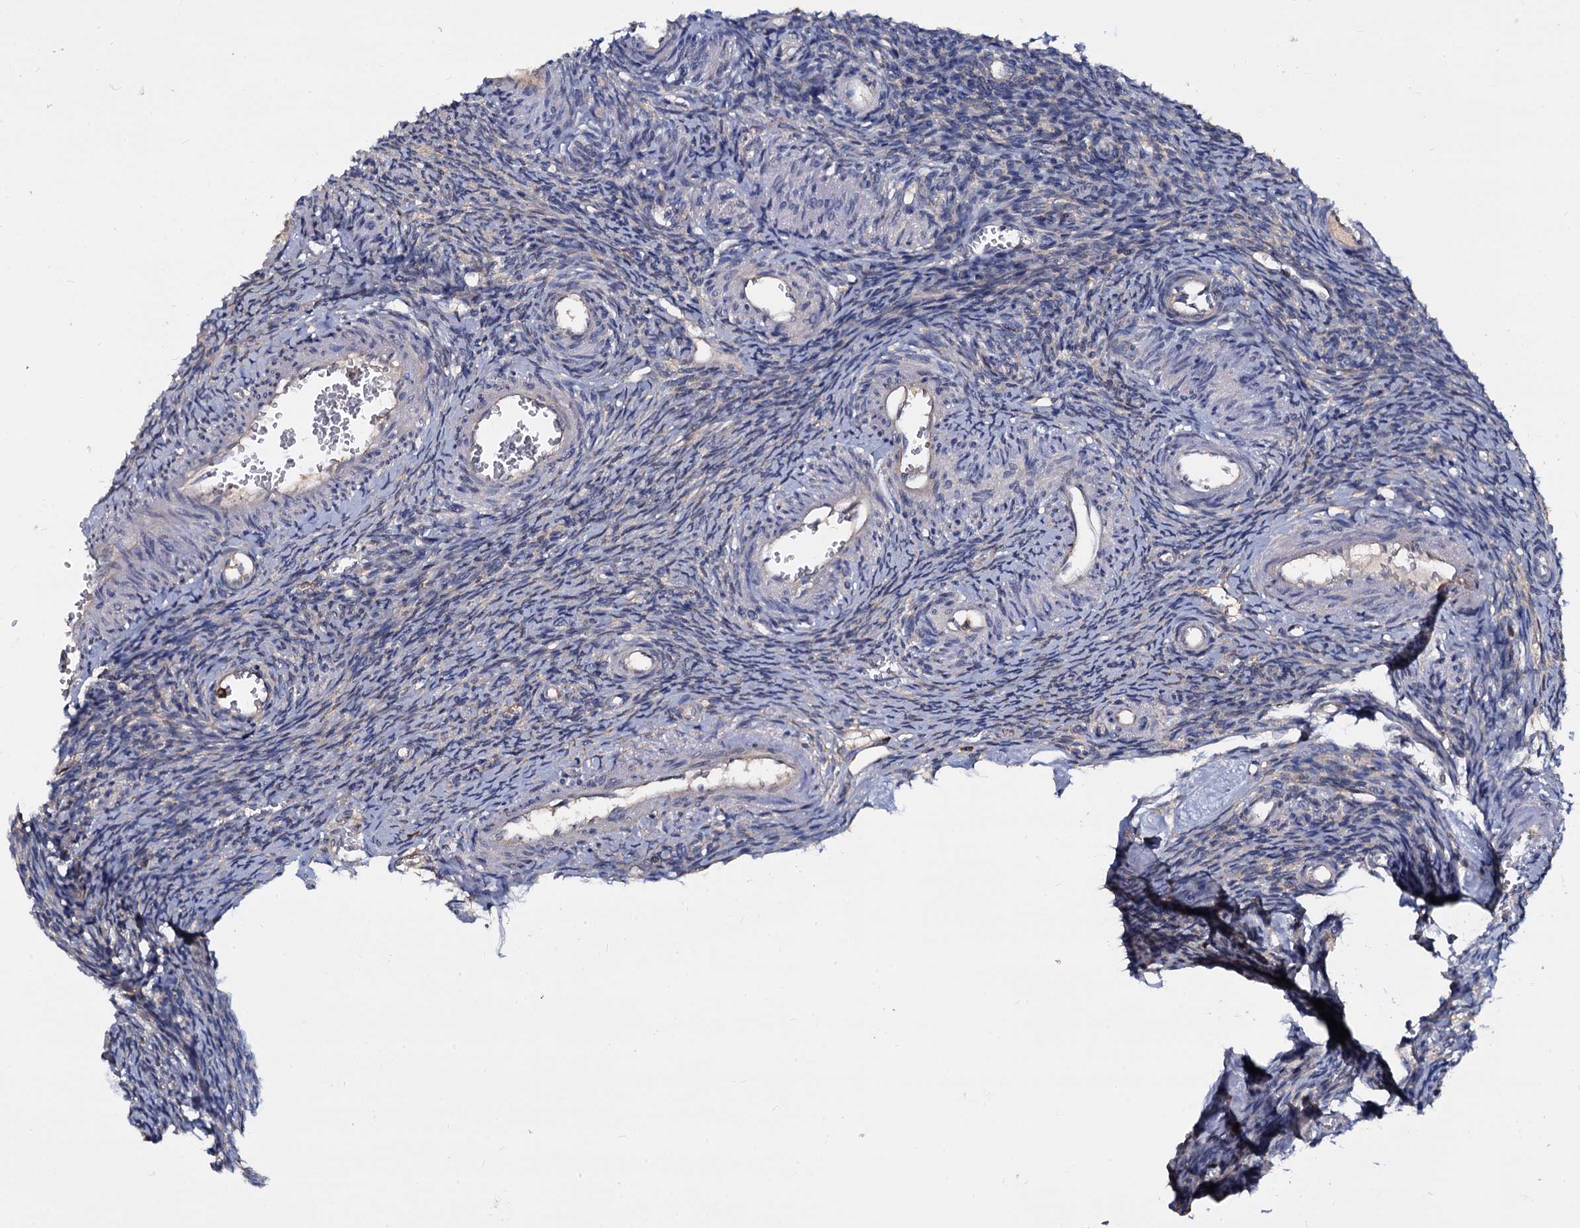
{"staining": {"intensity": "weak", "quantity": "<25%", "location": "cytoplasmic/membranous"}, "tissue": "ovary", "cell_type": "Follicle cells", "image_type": "normal", "snomed": [{"axis": "morphology", "description": "Normal tissue, NOS"}, {"axis": "topography", "description": "Ovary"}], "caption": "Image shows no protein staining in follicle cells of benign ovary. (IHC, brightfield microscopy, high magnification).", "gene": "ANKRD13A", "patient": {"sex": "female", "age": 39}}